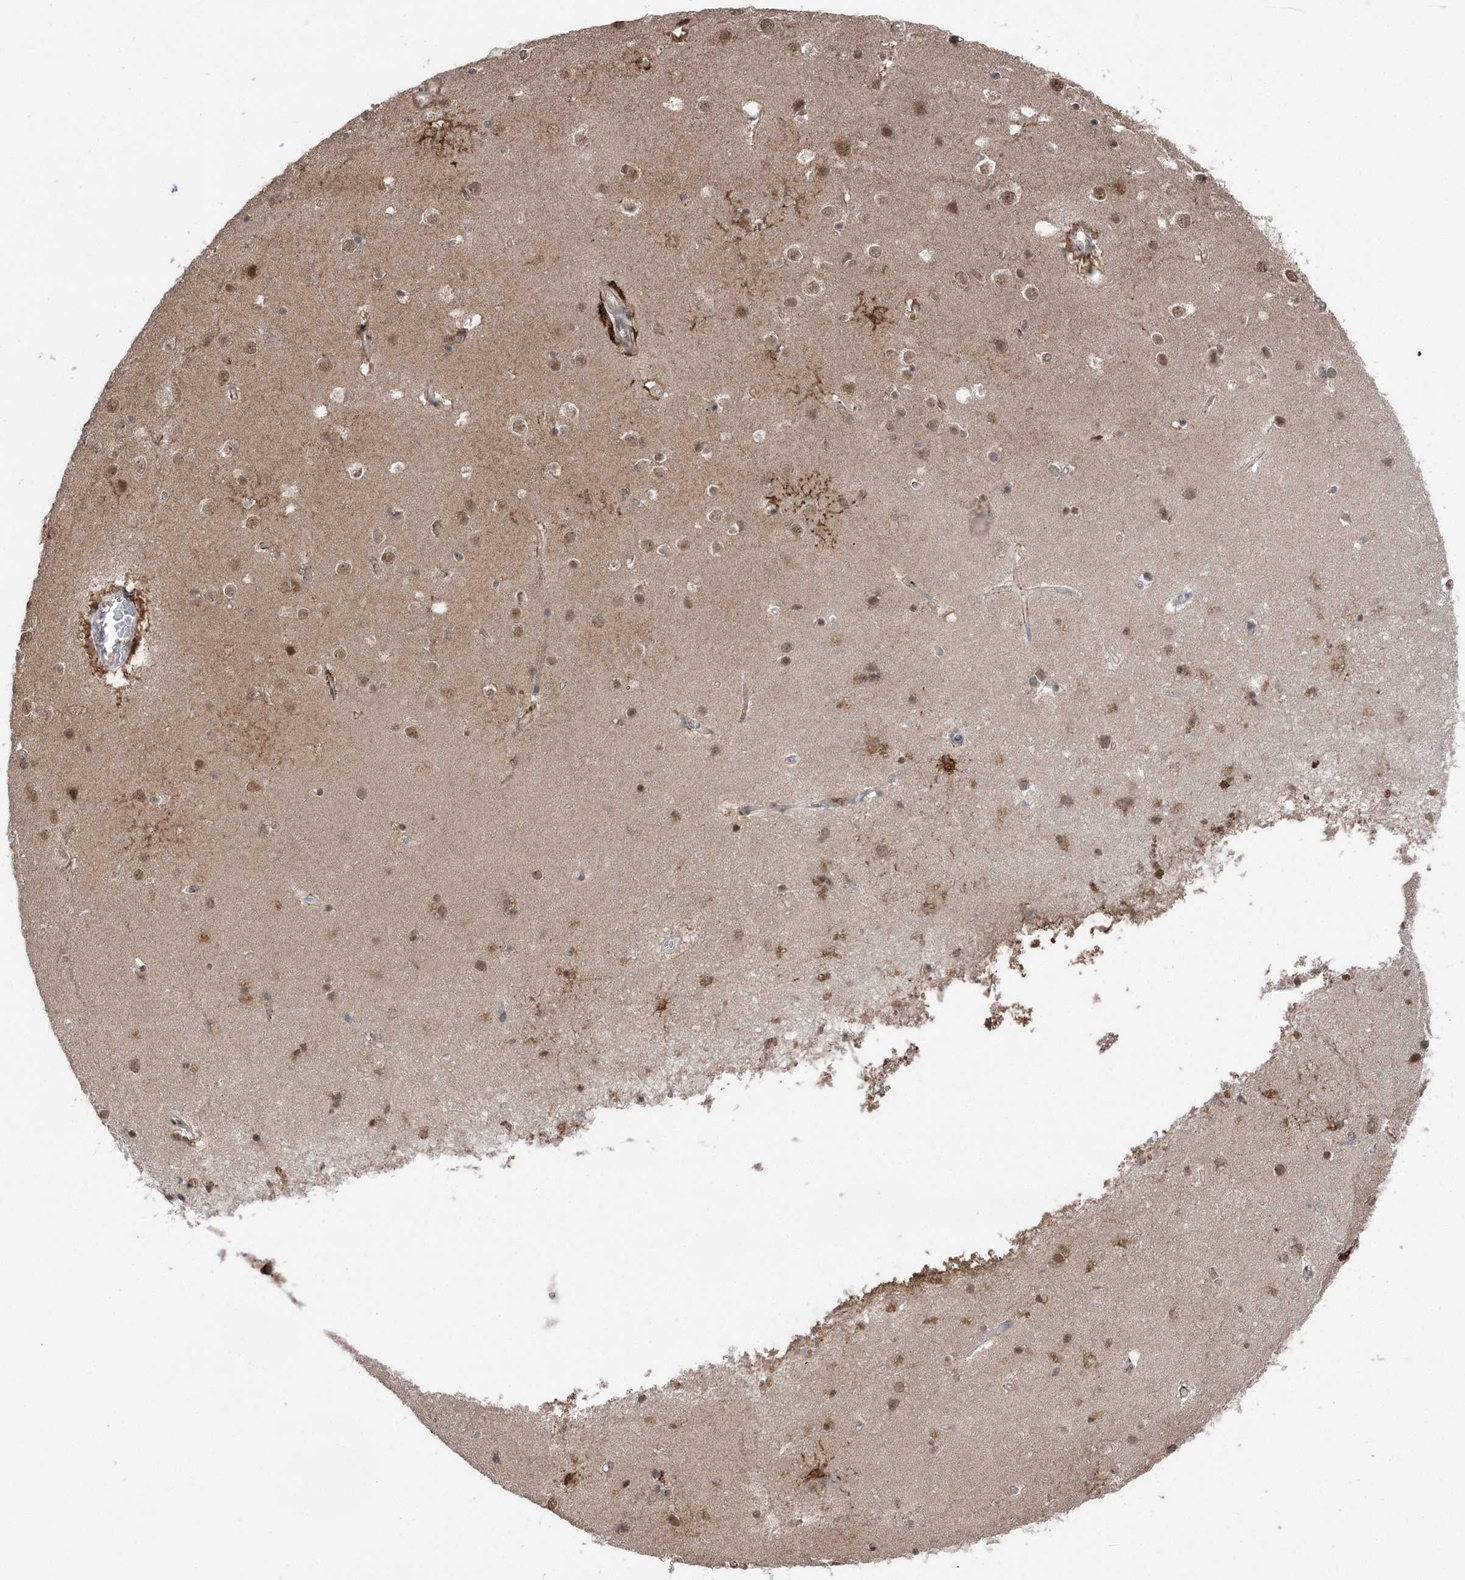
{"staining": {"intensity": "moderate", "quantity": "<25%", "location": "cytoplasmic/membranous"}, "tissue": "cerebral cortex", "cell_type": "Endothelial cells", "image_type": "normal", "snomed": [{"axis": "morphology", "description": "Normal tissue, NOS"}, {"axis": "topography", "description": "Cerebral cortex"}], "caption": "The micrograph reveals immunohistochemical staining of benign cerebral cortex. There is moderate cytoplasmic/membranous positivity is present in approximately <25% of endothelial cells. The protein is shown in brown color, while the nuclei are stained blue.", "gene": "CCSER2", "patient": {"sex": "male", "age": 54}}